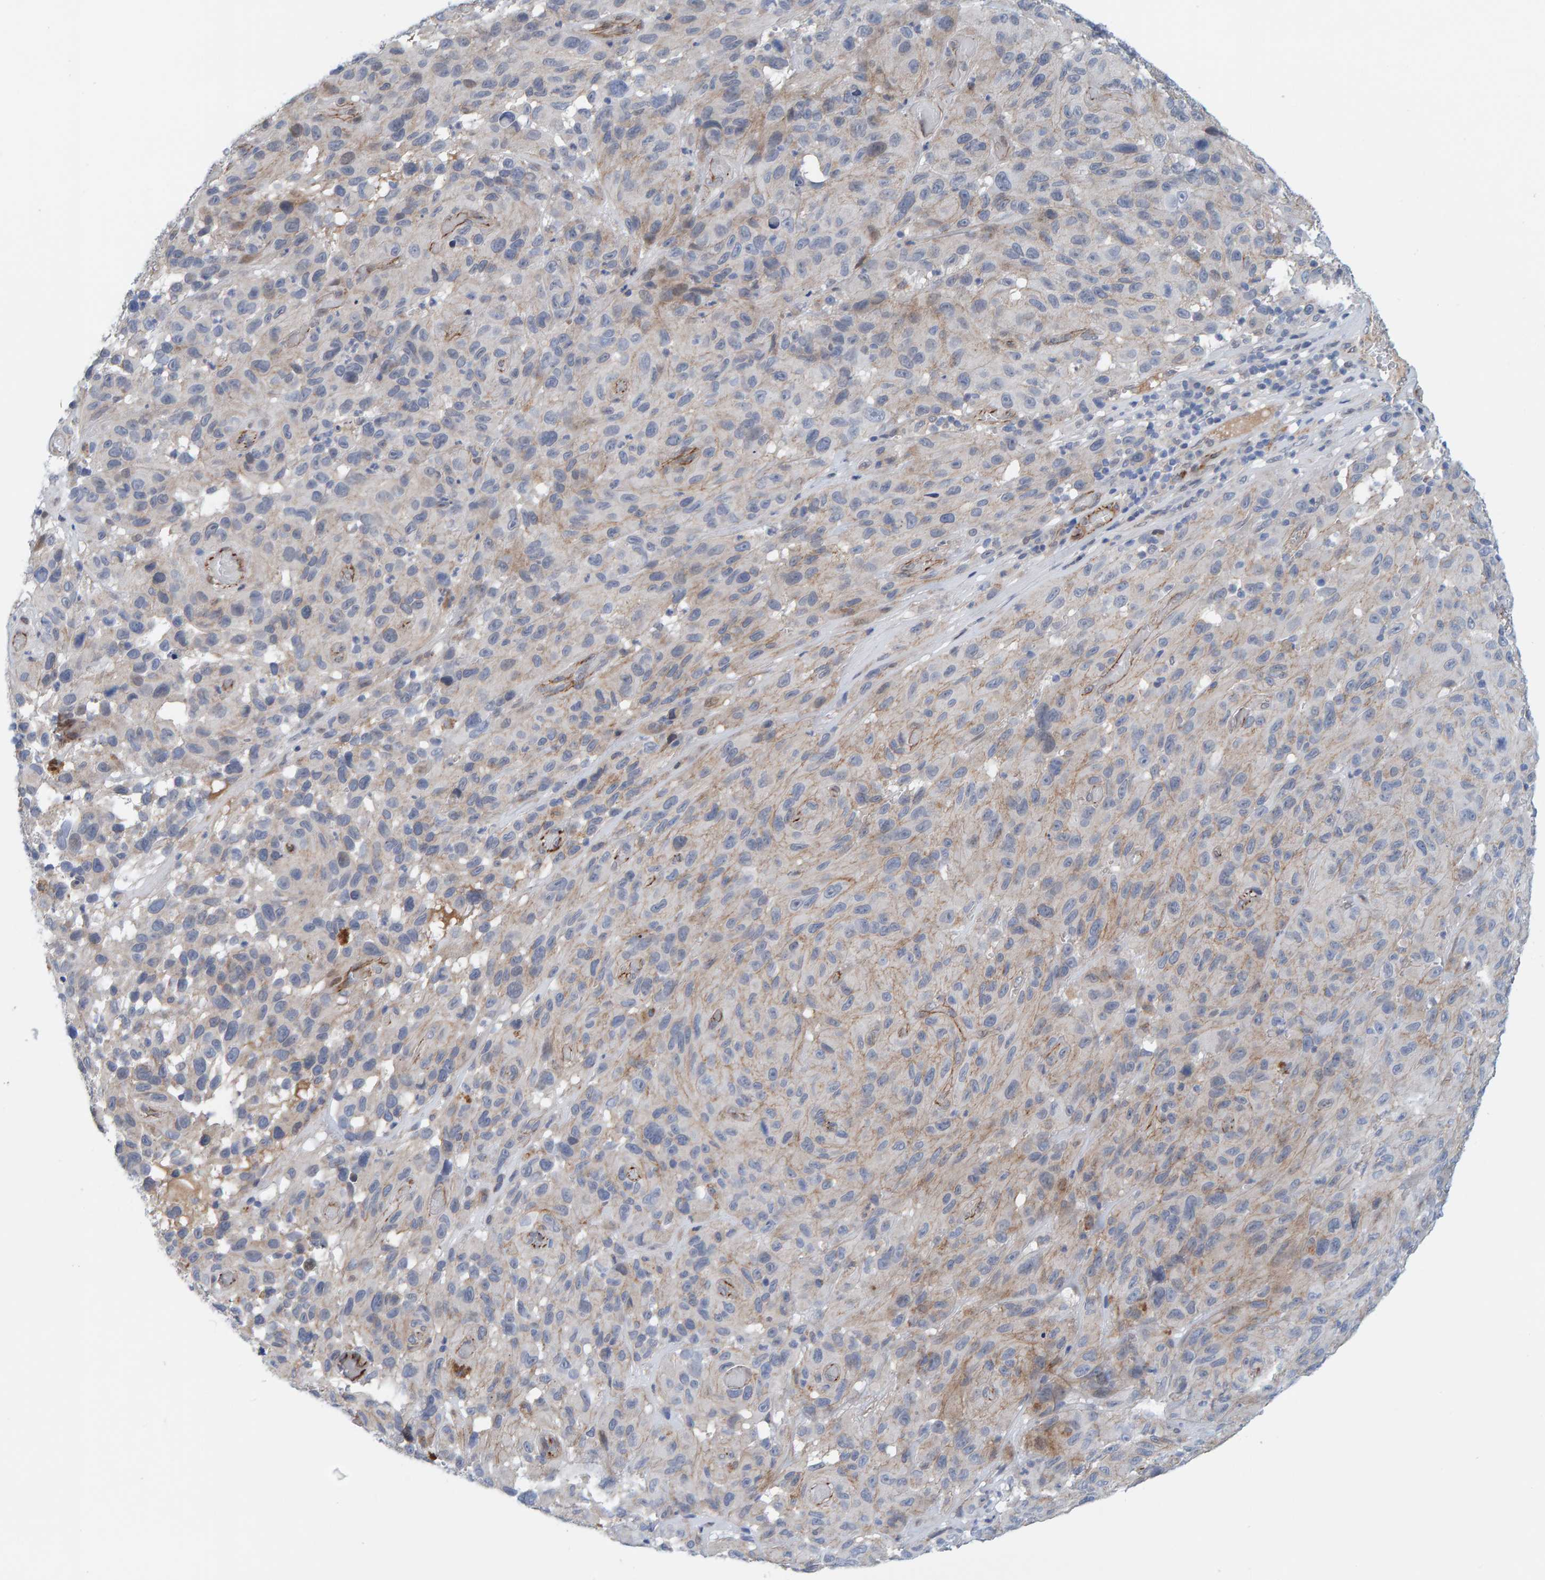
{"staining": {"intensity": "negative", "quantity": "none", "location": "none"}, "tissue": "melanoma", "cell_type": "Tumor cells", "image_type": "cancer", "snomed": [{"axis": "morphology", "description": "Malignant melanoma, NOS"}, {"axis": "topography", "description": "Skin"}], "caption": "DAB (3,3'-diaminobenzidine) immunohistochemical staining of melanoma shows no significant positivity in tumor cells. (DAB (3,3'-diaminobenzidine) IHC visualized using brightfield microscopy, high magnification).", "gene": "KRBA2", "patient": {"sex": "male", "age": 66}}